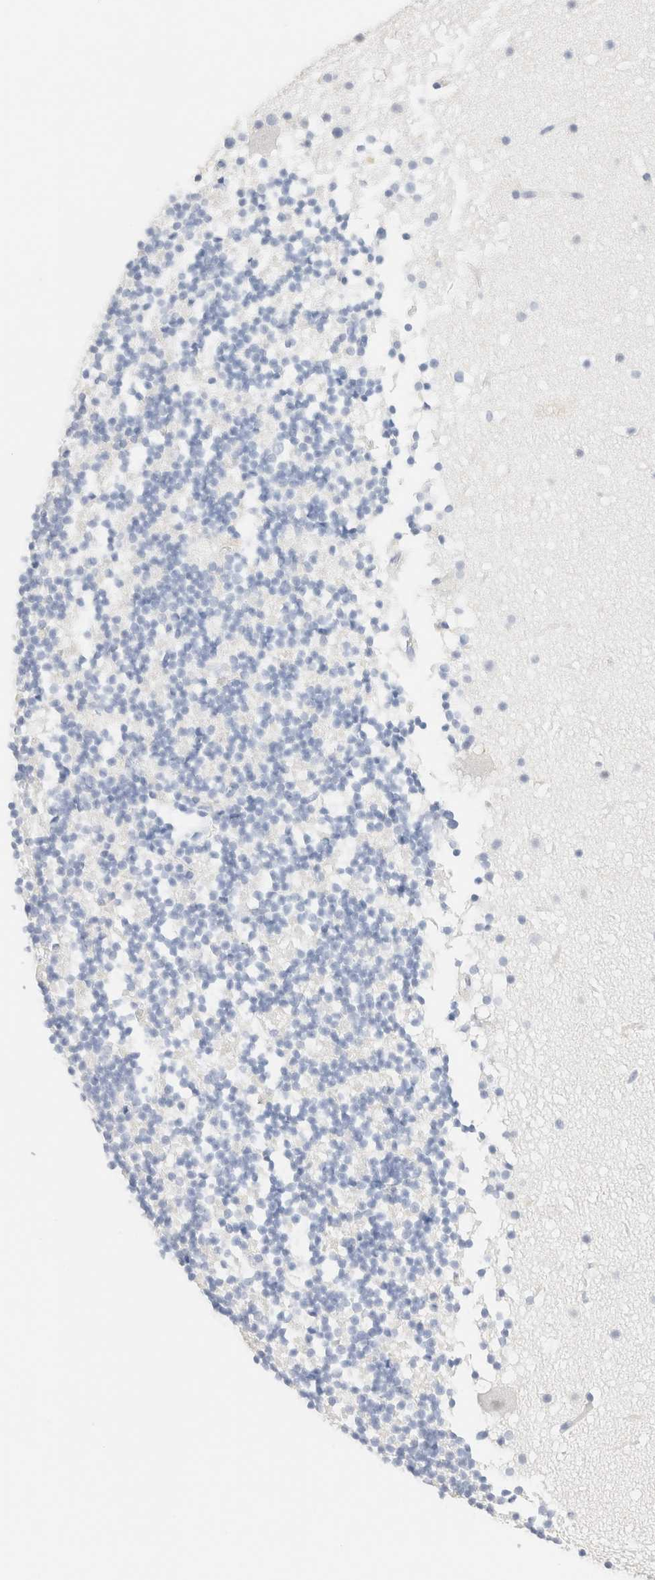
{"staining": {"intensity": "negative", "quantity": "none", "location": "none"}, "tissue": "cerebellum", "cell_type": "Cells in granular layer", "image_type": "normal", "snomed": [{"axis": "morphology", "description": "Normal tissue, NOS"}, {"axis": "topography", "description": "Cerebellum"}], "caption": "A high-resolution micrograph shows immunohistochemistry (IHC) staining of unremarkable cerebellum, which exhibits no significant positivity in cells in granular layer.", "gene": "IKZF3", "patient": {"sex": "male", "age": 57}}